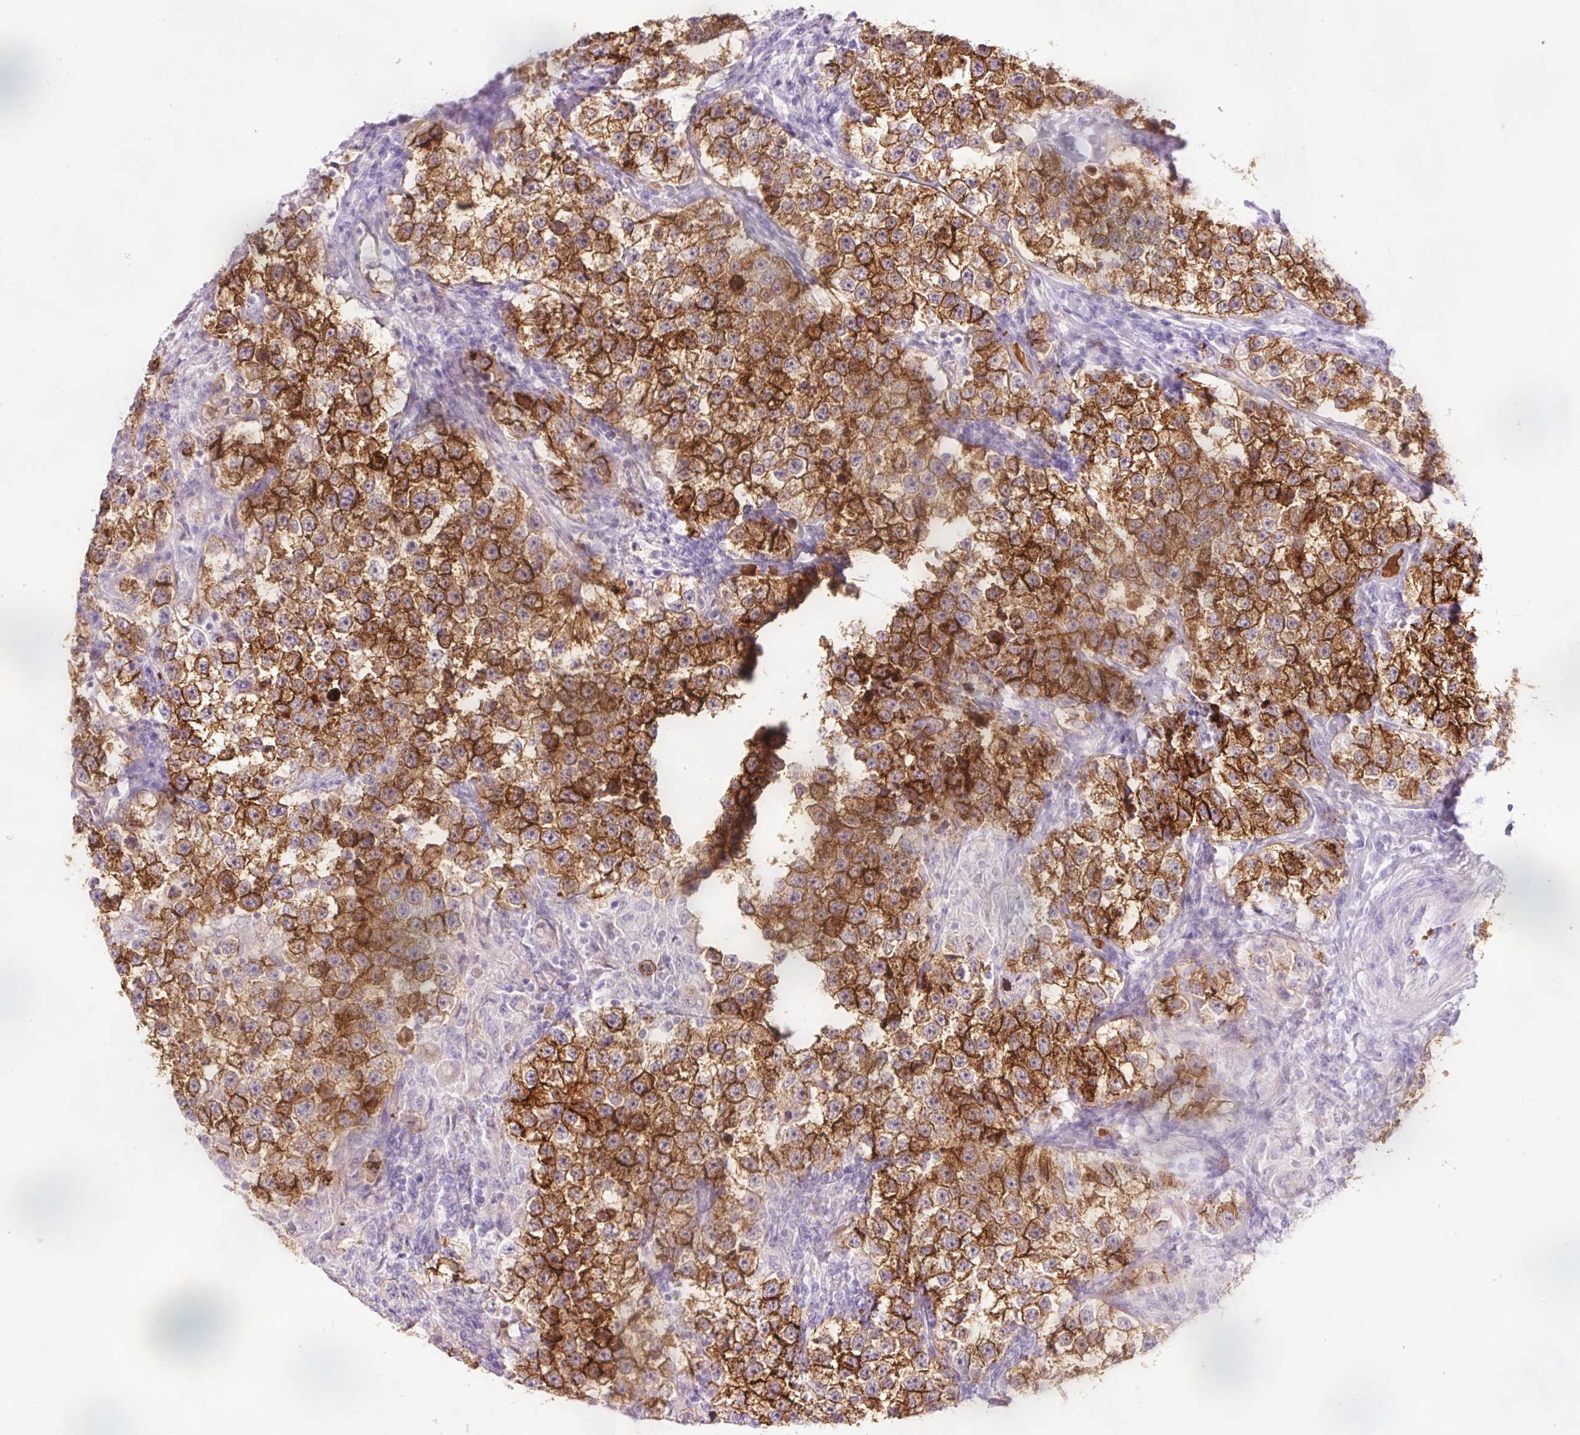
{"staining": {"intensity": "strong", "quantity": ">75%", "location": "cytoplasmic/membranous"}, "tissue": "testis cancer", "cell_type": "Tumor cells", "image_type": "cancer", "snomed": [{"axis": "morphology", "description": "Seminoma, NOS"}, {"axis": "topography", "description": "Testis"}], "caption": "High-power microscopy captured an IHC photomicrograph of testis cancer (seminoma), revealing strong cytoplasmic/membranous expression in approximately >75% of tumor cells.", "gene": "DHRS11", "patient": {"sex": "male", "age": 46}}